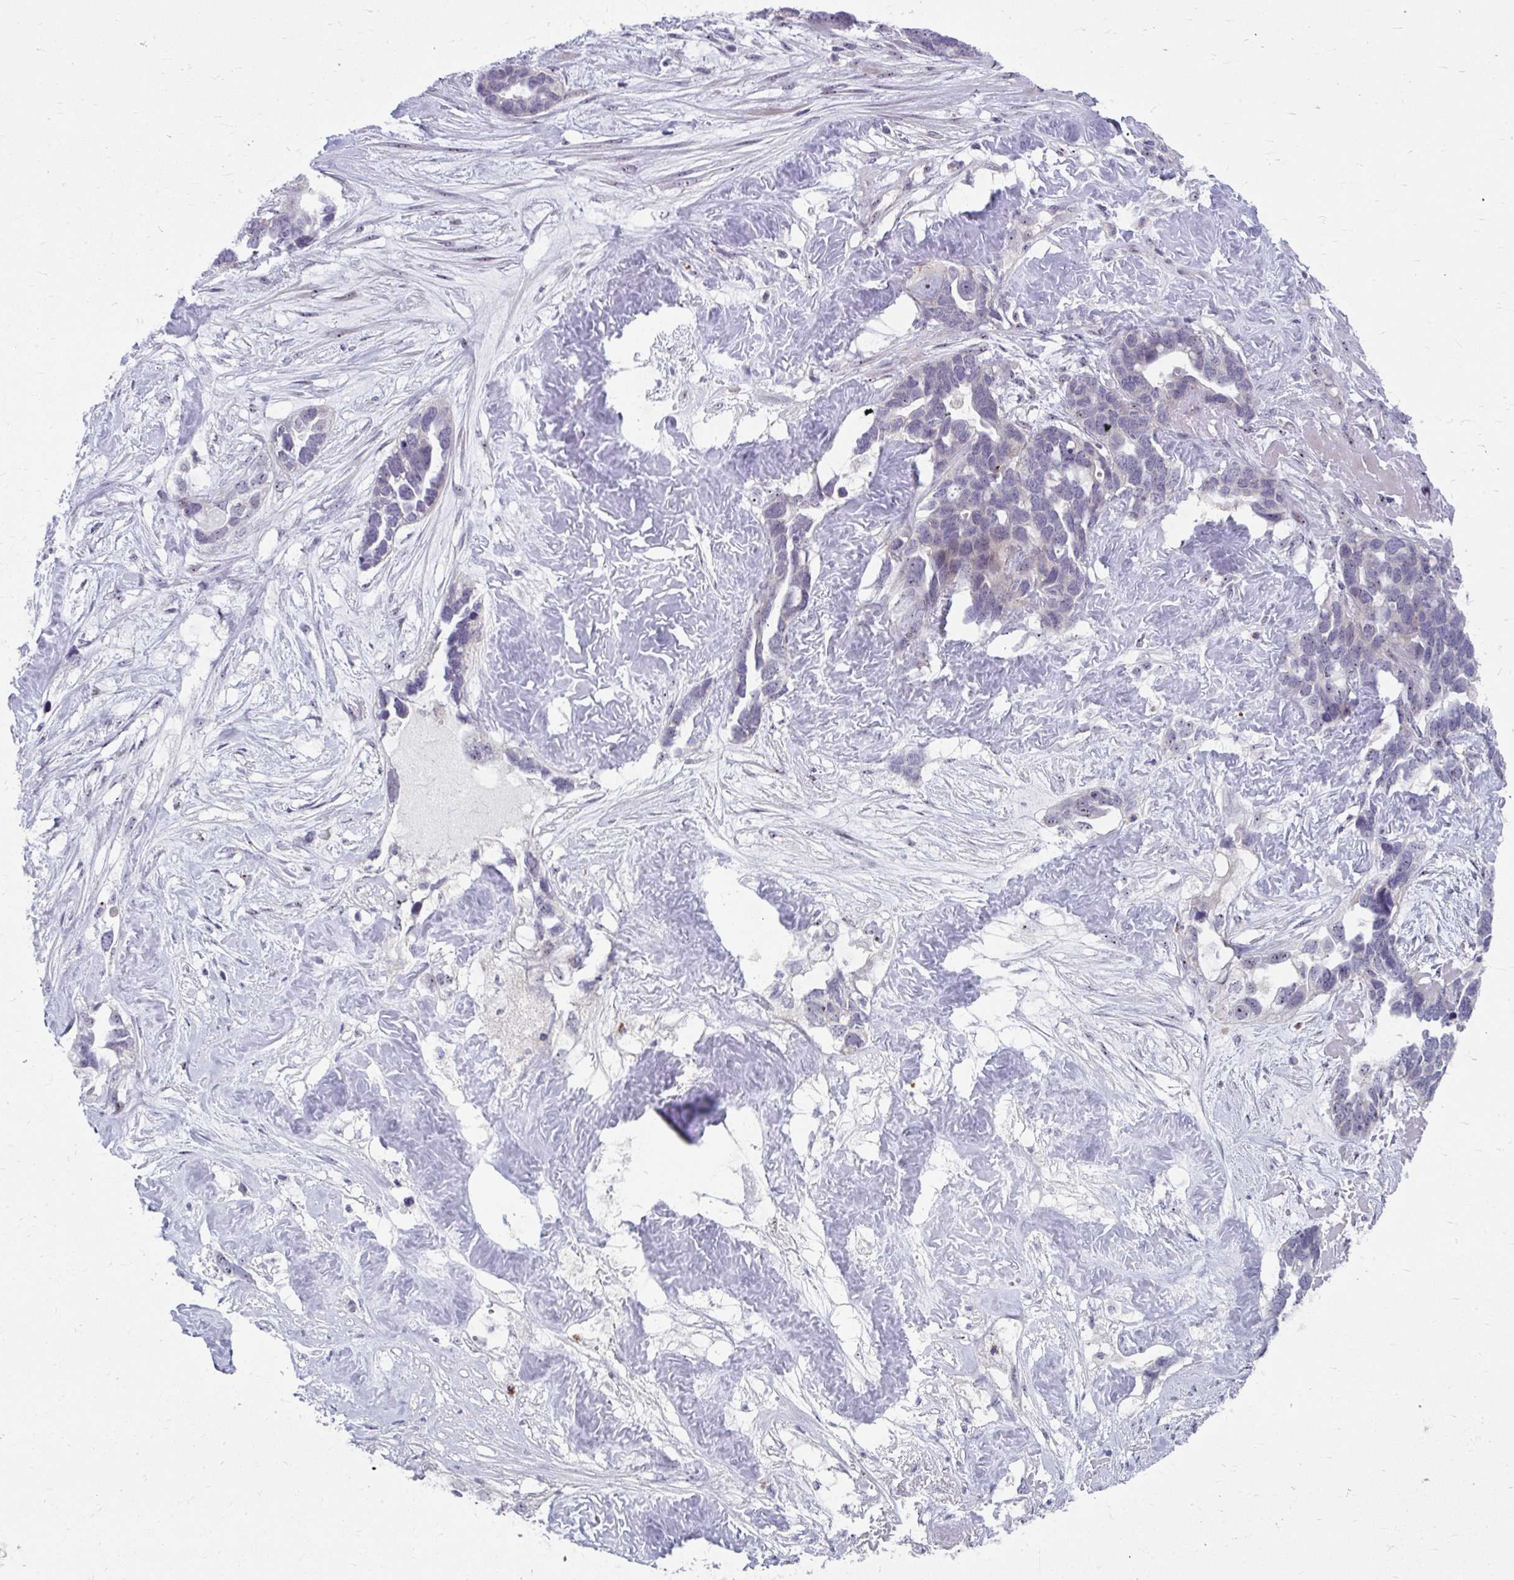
{"staining": {"intensity": "weak", "quantity": "<25%", "location": "nuclear"}, "tissue": "ovarian cancer", "cell_type": "Tumor cells", "image_type": "cancer", "snomed": [{"axis": "morphology", "description": "Cystadenocarcinoma, serous, NOS"}, {"axis": "topography", "description": "Ovary"}], "caption": "Histopathology image shows no significant protein expression in tumor cells of ovarian cancer.", "gene": "MUS81", "patient": {"sex": "female", "age": 54}}